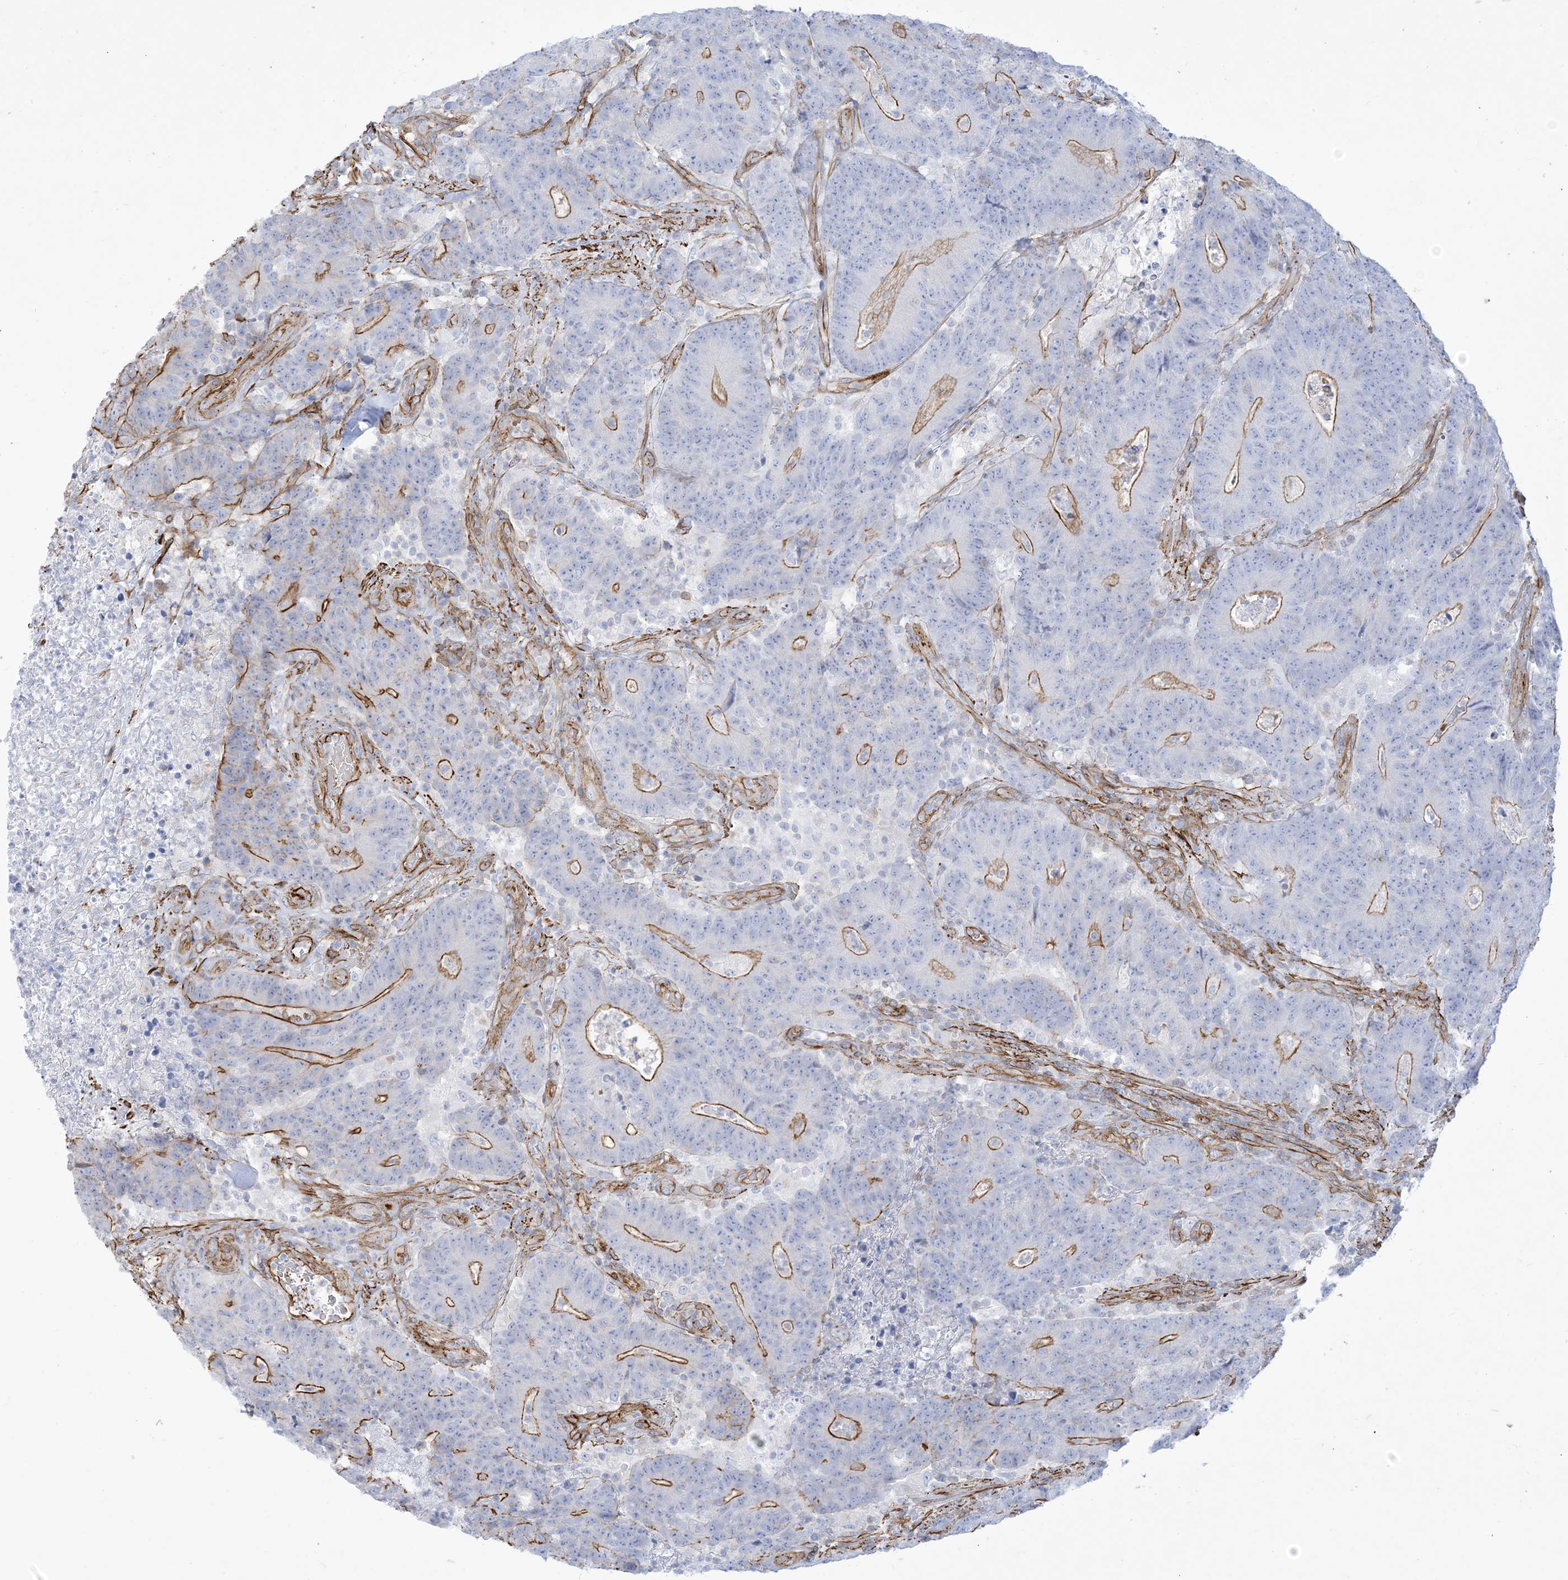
{"staining": {"intensity": "moderate", "quantity": "<25%", "location": "cytoplasmic/membranous"}, "tissue": "colorectal cancer", "cell_type": "Tumor cells", "image_type": "cancer", "snomed": [{"axis": "morphology", "description": "Normal tissue, NOS"}, {"axis": "morphology", "description": "Adenocarcinoma, NOS"}, {"axis": "topography", "description": "Colon"}], "caption": "A high-resolution image shows immunohistochemistry (IHC) staining of adenocarcinoma (colorectal), which displays moderate cytoplasmic/membranous expression in approximately <25% of tumor cells.", "gene": "B3GNT7", "patient": {"sex": "female", "age": 75}}